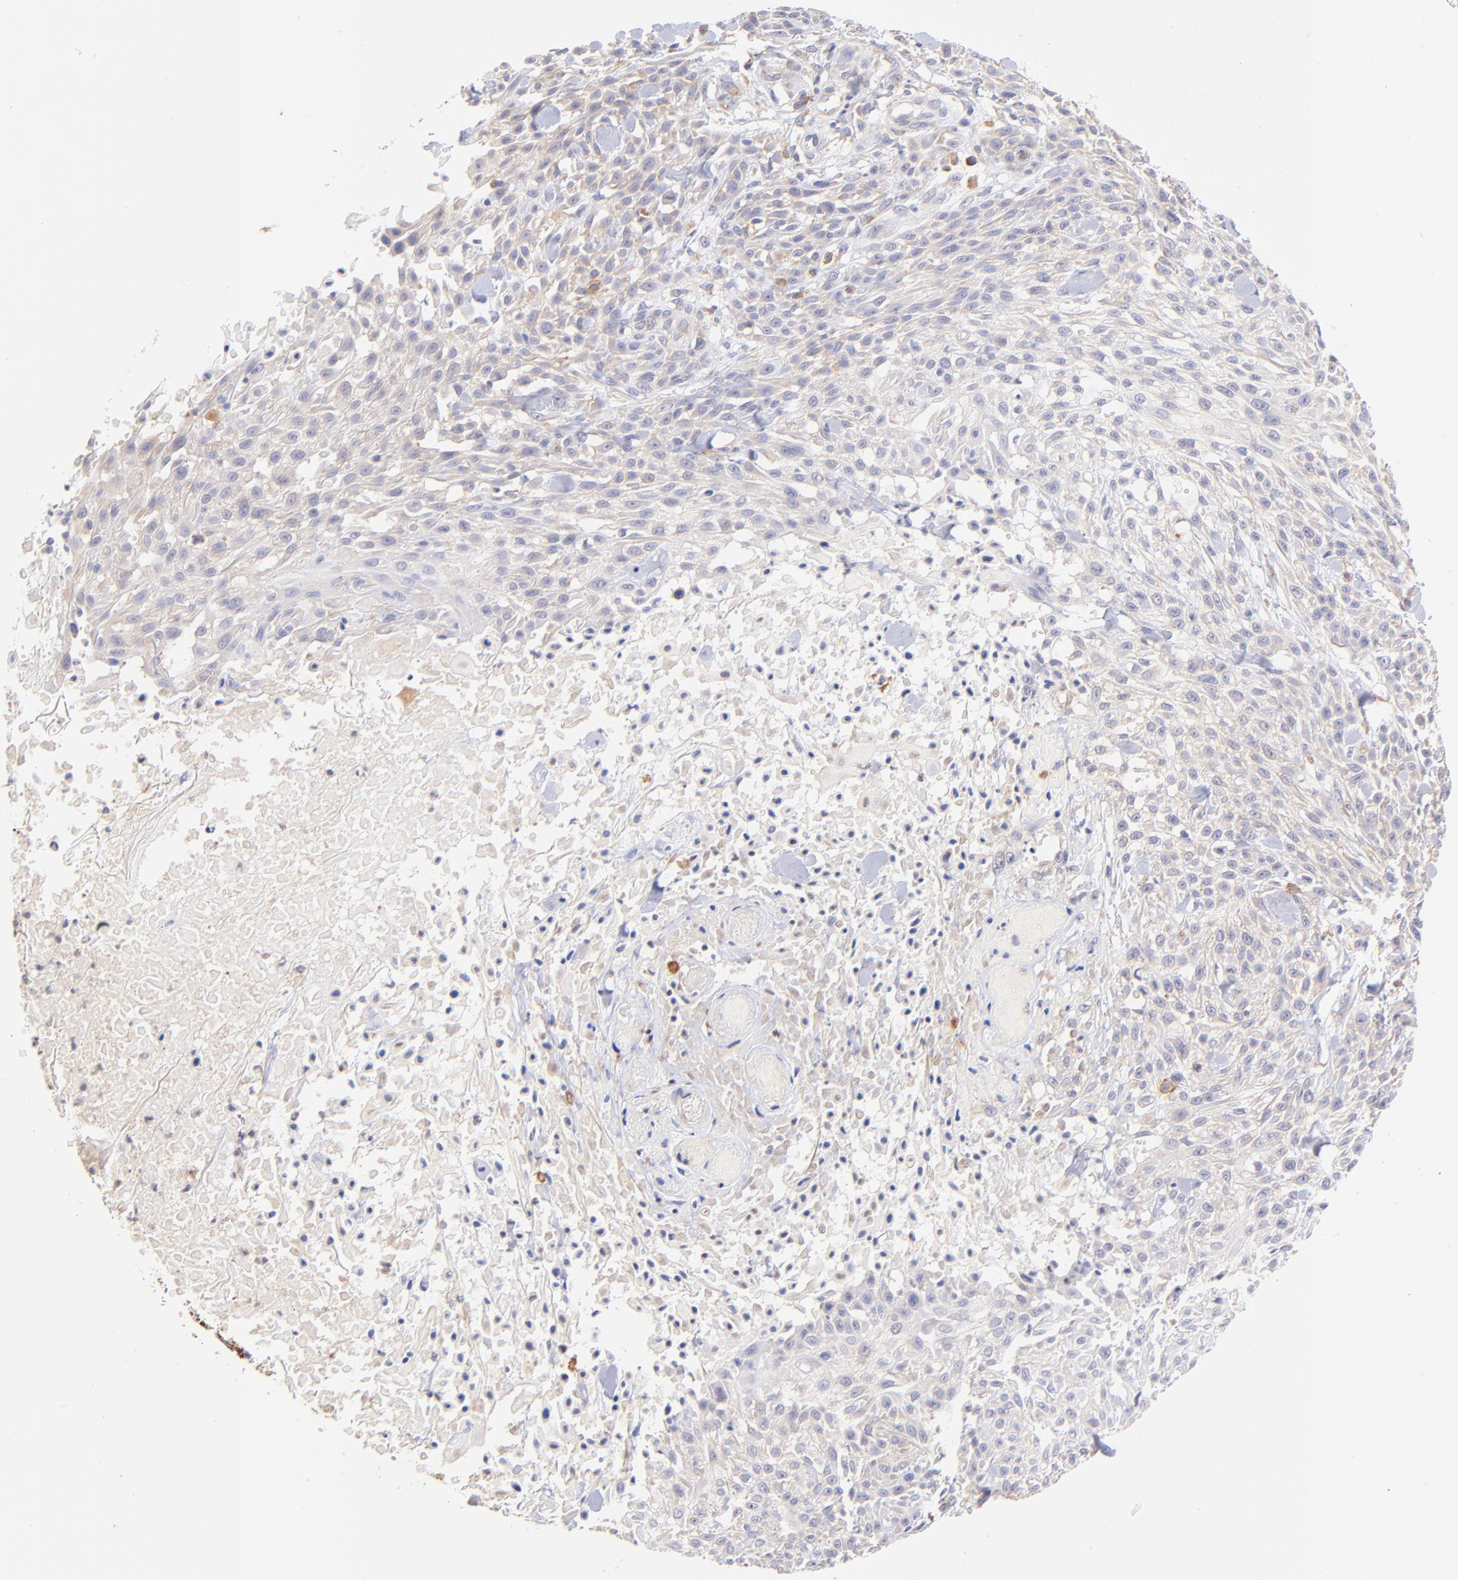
{"staining": {"intensity": "weak", "quantity": ">75%", "location": "cytoplasmic/membranous"}, "tissue": "skin cancer", "cell_type": "Tumor cells", "image_type": "cancer", "snomed": [{"axis": "morphology", "description": "Squamous cell carcinoma, NOS"}, {"axis": "topography", "description": "Skin"}], "caption": "Skin squamous cell carcinoma tissue reveals weak cytoplasmic/membranous positivity in approximately >75% of tumor cells (DAB IHC with brightfield microscopy, high magnification).", "gene": "RPL11", "patient": {"sex": "female", "age": 42}}